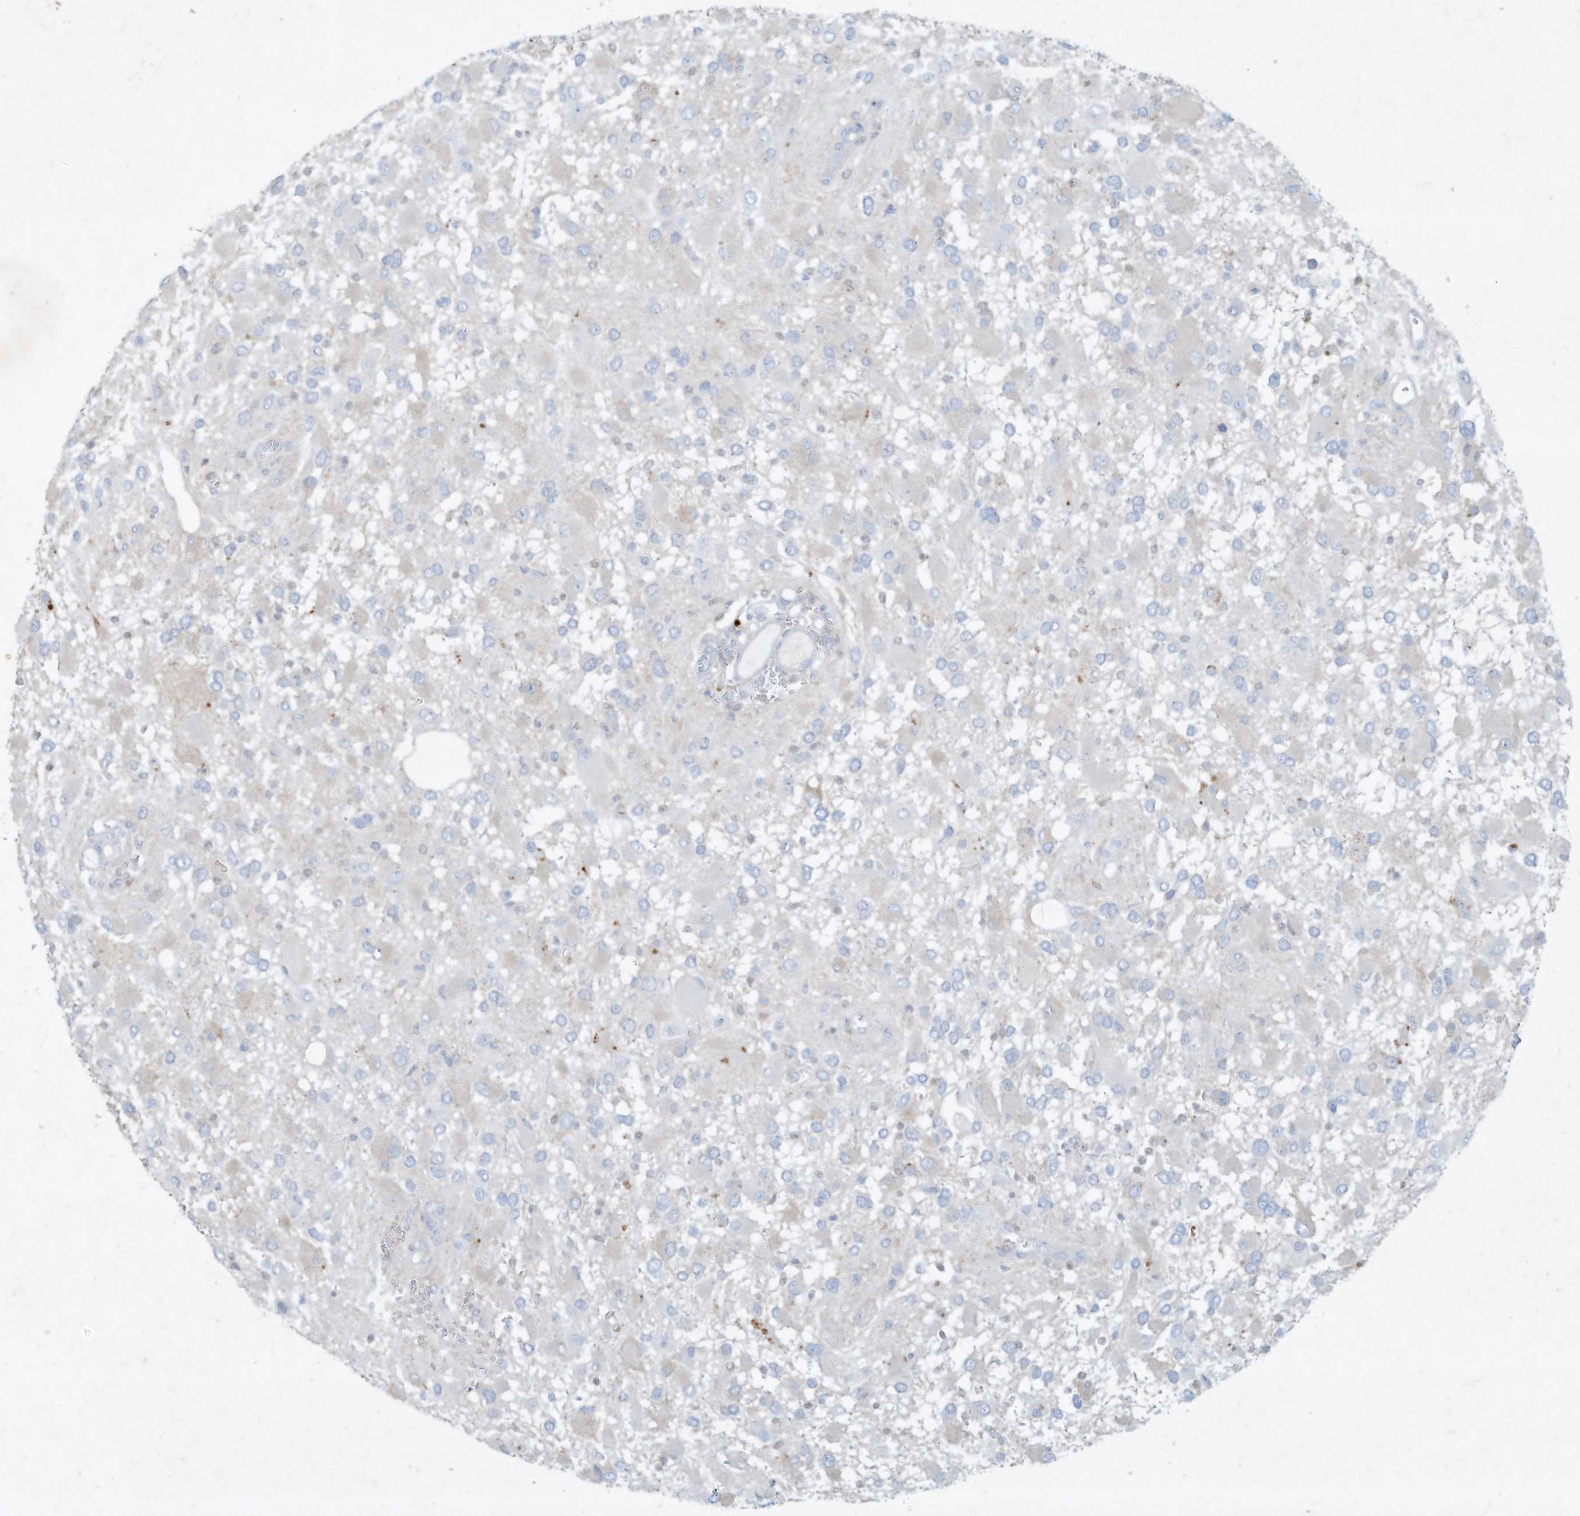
{"staining": {"intensity": "negative", "quantity": "none", "location": "none"}, "tissue": "glioma", "cell_type": "Tumor cells", "image_type": "cancer", "snomed": [{"axis": "morphology", "description": "Glioma, malignant, High grade"}, {"axis": "topography", "description": "Brain"}], "caption": "Immunohistochemistry (IHC) histopathology image of neoplastic tissue: human malignant high-grade glioma stained with DAB reveals no significant protein expression in tumor cells. Nuclei are stained in blue.", "gene": "TUBE1", "patient": {"sex": "male", "age": 53}}